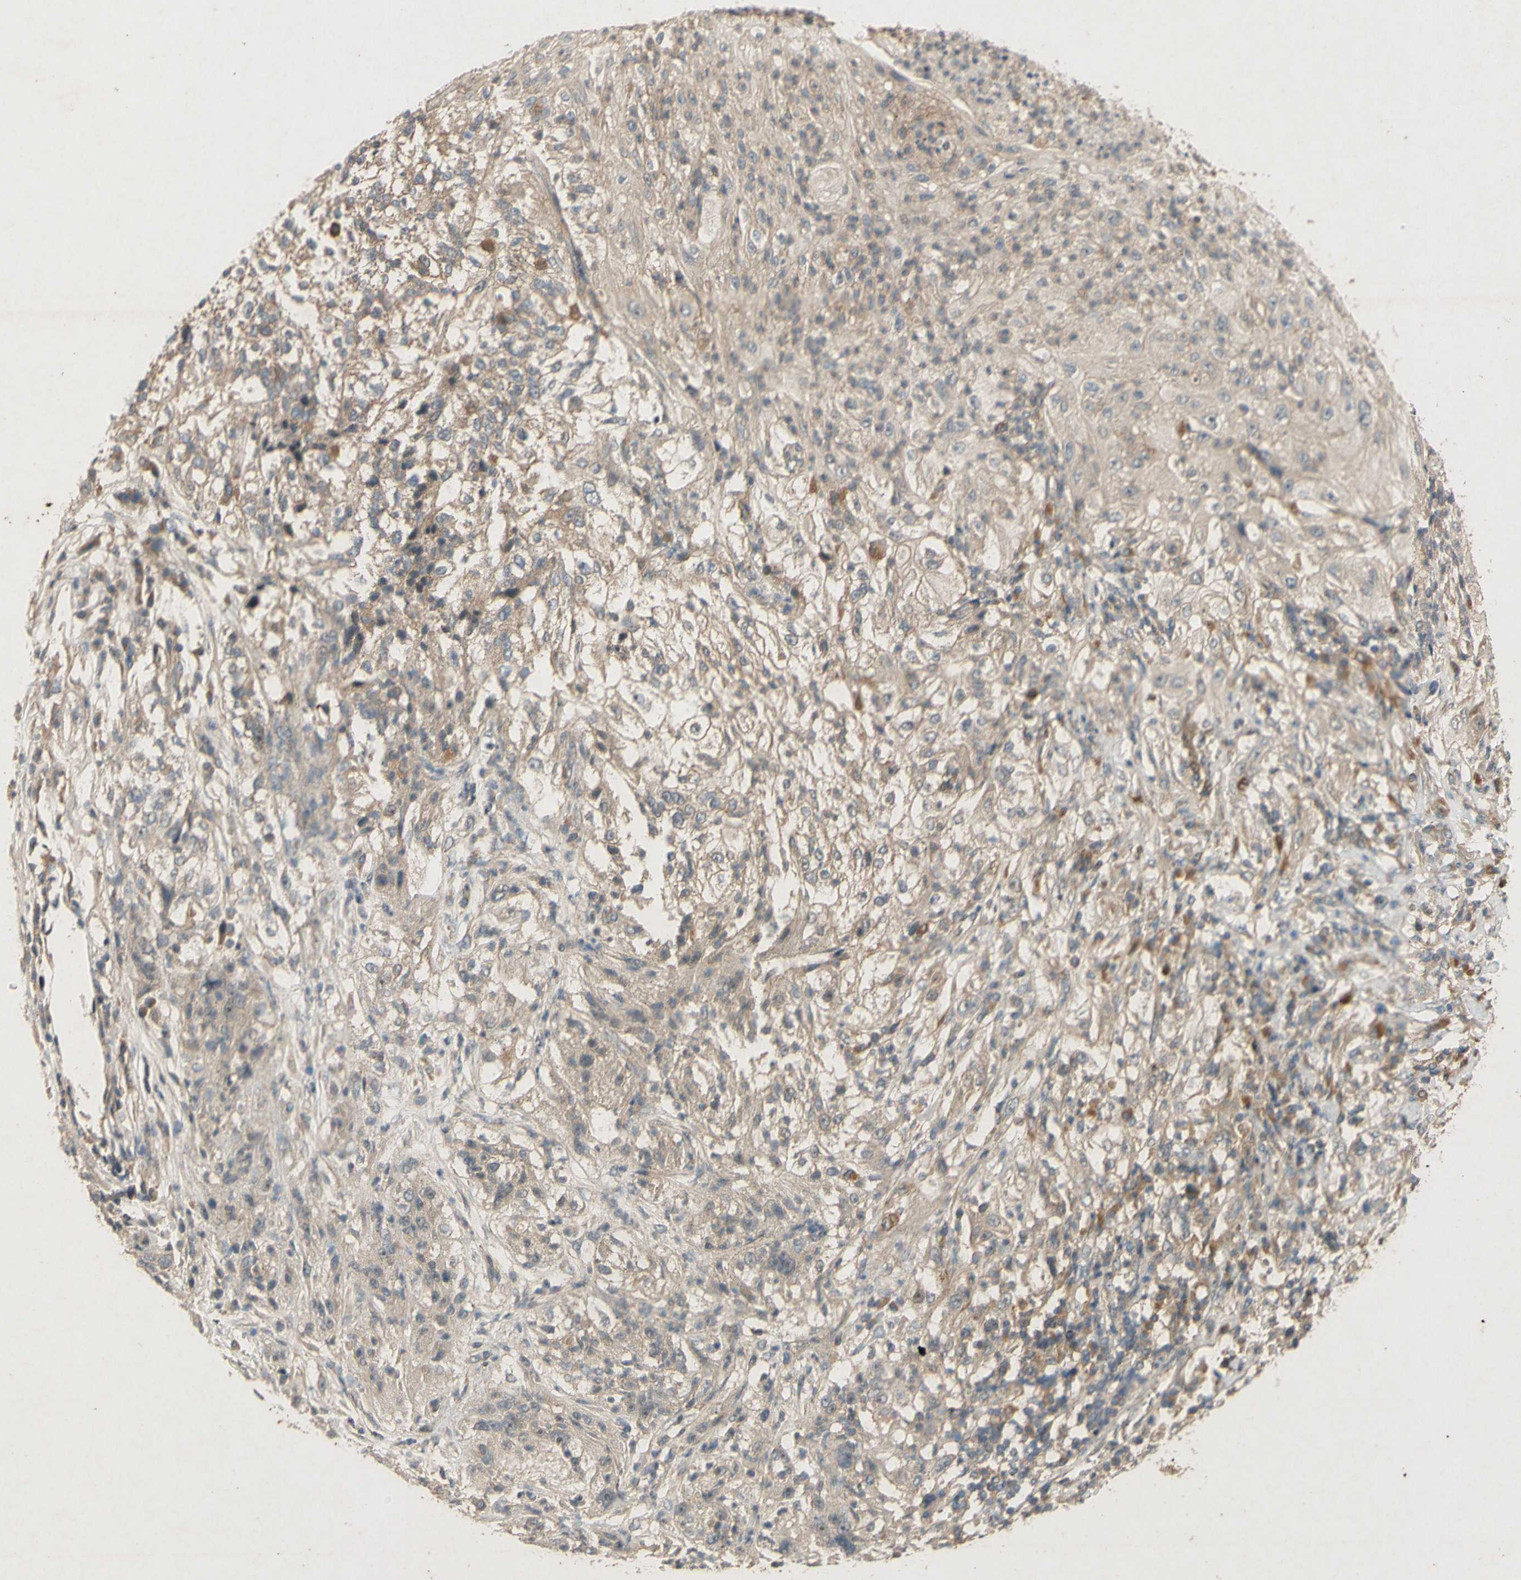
{"staining": {"intensity": "weak", "quantity": "25%-75%", "location": "cytoplasmic/membranous"}, "tissue": "lung cancer", "cell_type": "Tumor cells", "image_type": "cancer", "snomed": [{"axis": "morphology", "description": "Inflammation, NOS"}, {"axis": "morphology", "description": "Squamous cell carcinoma, NOS"}, {"axis": "topography", "description": "Lymph node"}, {"axis": "topography", "description": "Soft tissue"}, {"axis": "topography", "description": "Lung"}], "caption": "DAB immunohistochemical staining of lung squamous cell carcinoma displays weak cytoplasmic/membranous protein staining in about 25%-75% of tumor cells.", "gene": "ATP6V1F", "patient": {"sex": "male", "age": 66}}